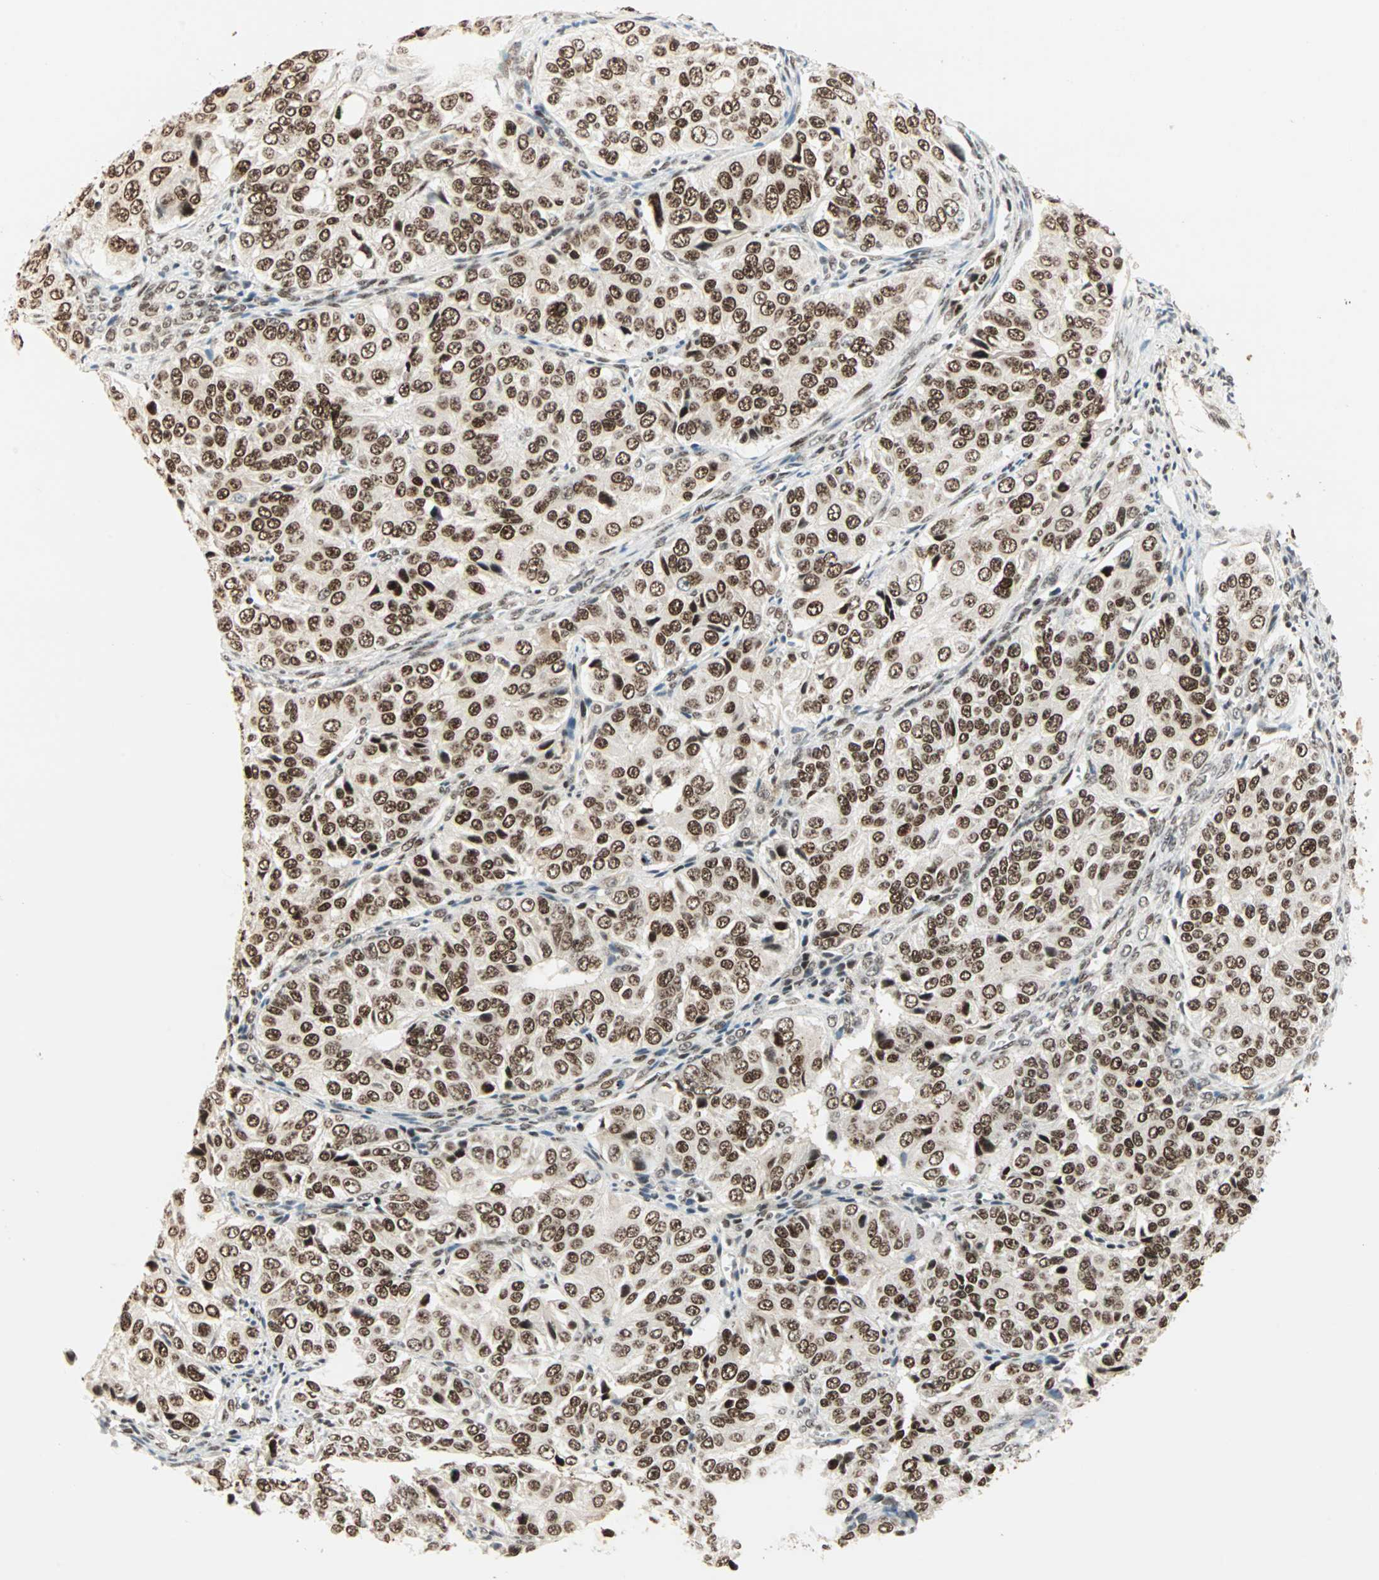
{"staining": {"intensity": "strong", "quantity": ">75%", "location": "nuclear"}, "tissue": "ovarian cancer", "cell_type": "Tumor cells", "image_type": "cancer", "snomed": [{"axis": "morphology", "description": "Carcinoma, endometroid"}, {"axis": "topography", "description": "Ovary"}], "caption": "Immunohistochemical staining of human ovarian cancer reveals strong nuclear protein positivity in approximately >75% of tumor cells.", "gene": "BLM", "patient": {"sex": "female", "age": 51}}